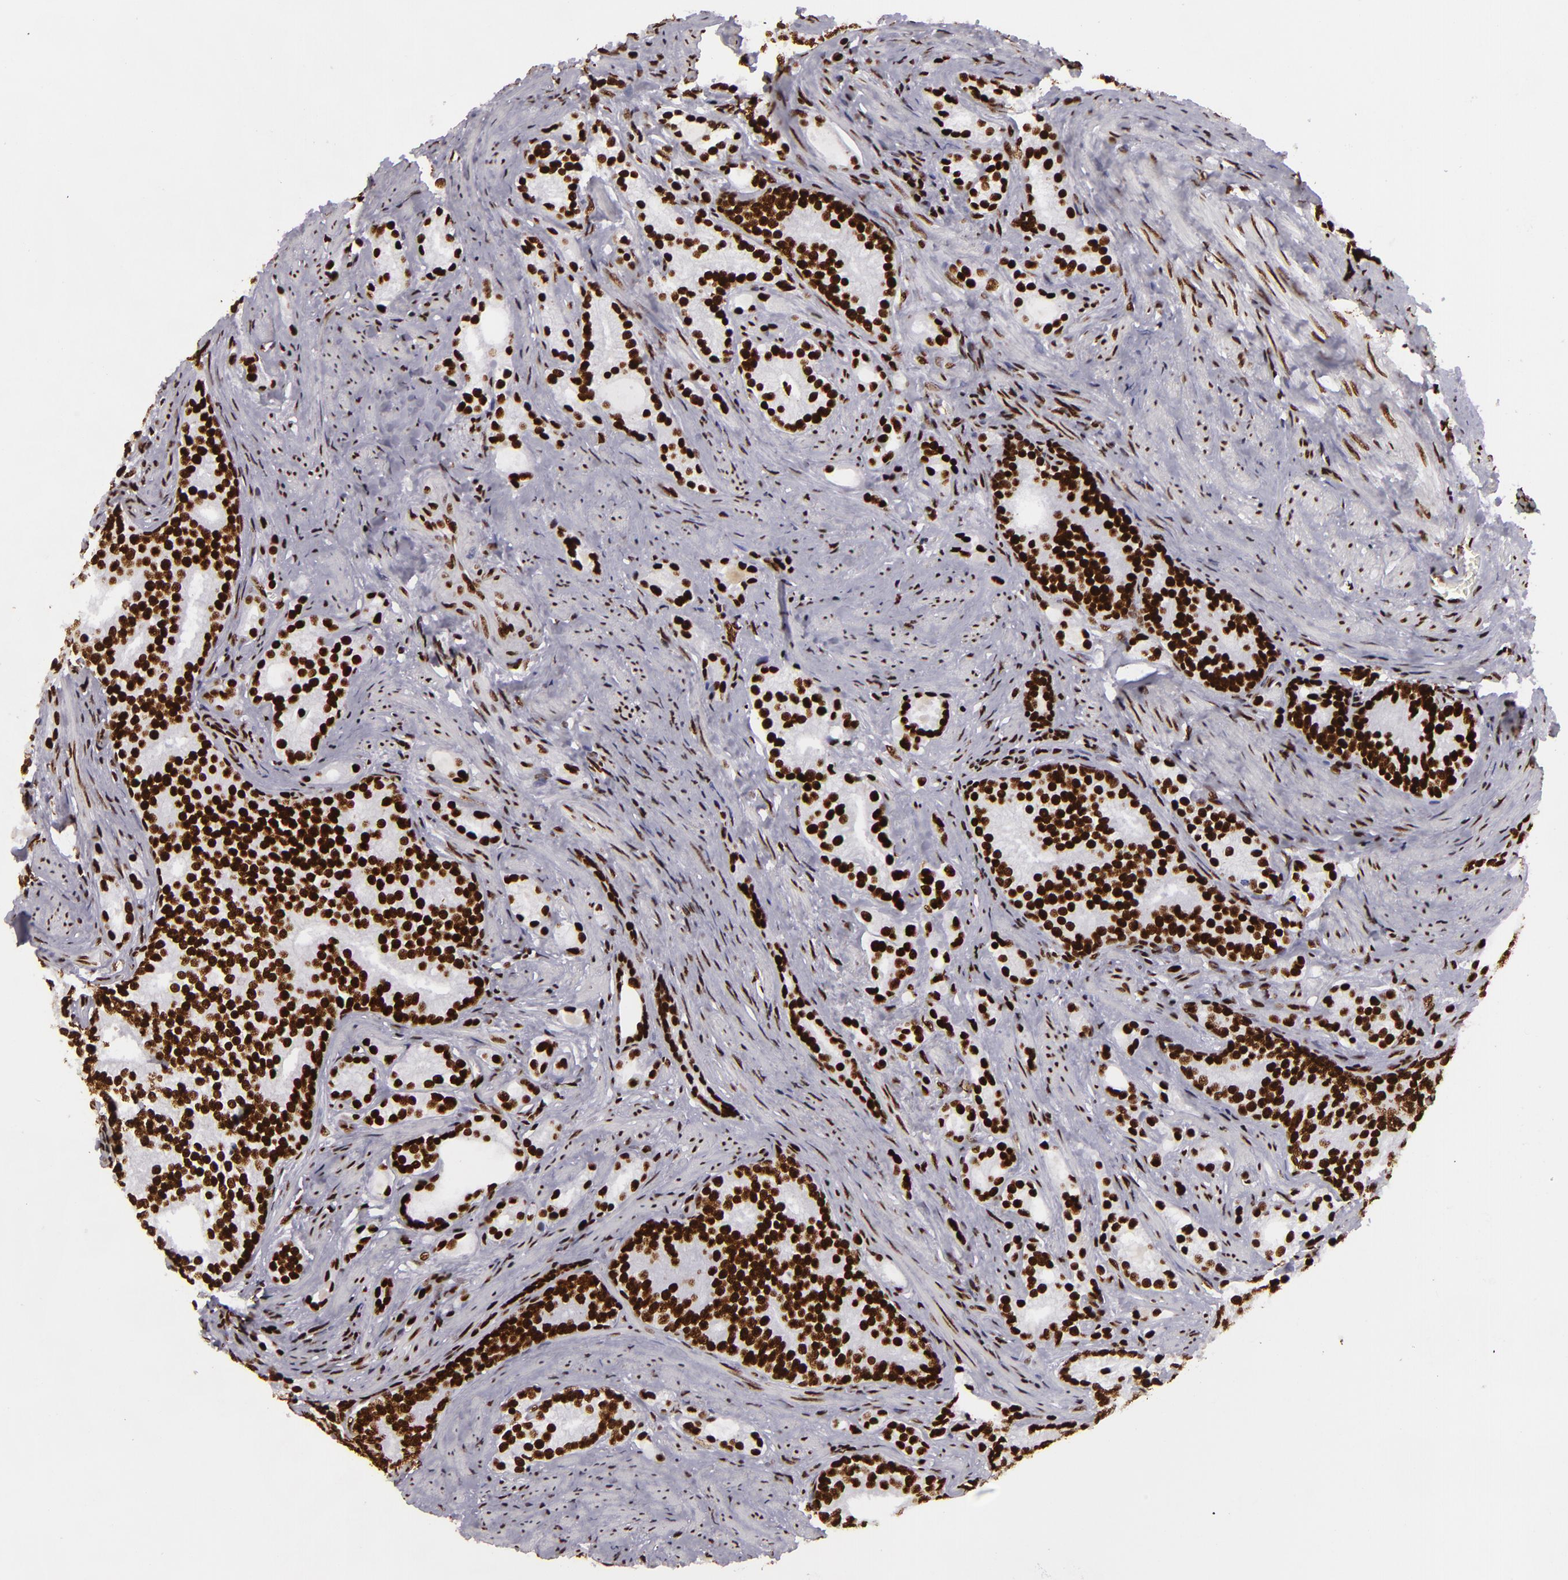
{"staining": {"intensity": "strong", "quantity": ">75%", "location": "nuclear"}, "tissue": "prostate cancer", "cell_type": "Tumor cells", "image_type": "cancer", "snomed": [{"axis": "morphology", "description": "Adenocarcinoma, Low grade"}, {"axis": "topography", "description": "Prostate"}], "caption": "DAB immunohistochemical staining of human adenocarcinoma (low-grade) (prostate) exhibits strong nuclear protein expression in approximately >75% of tumor cells.", "gene": "SAFB", "patient": {"sex": "male", "age": 71}}